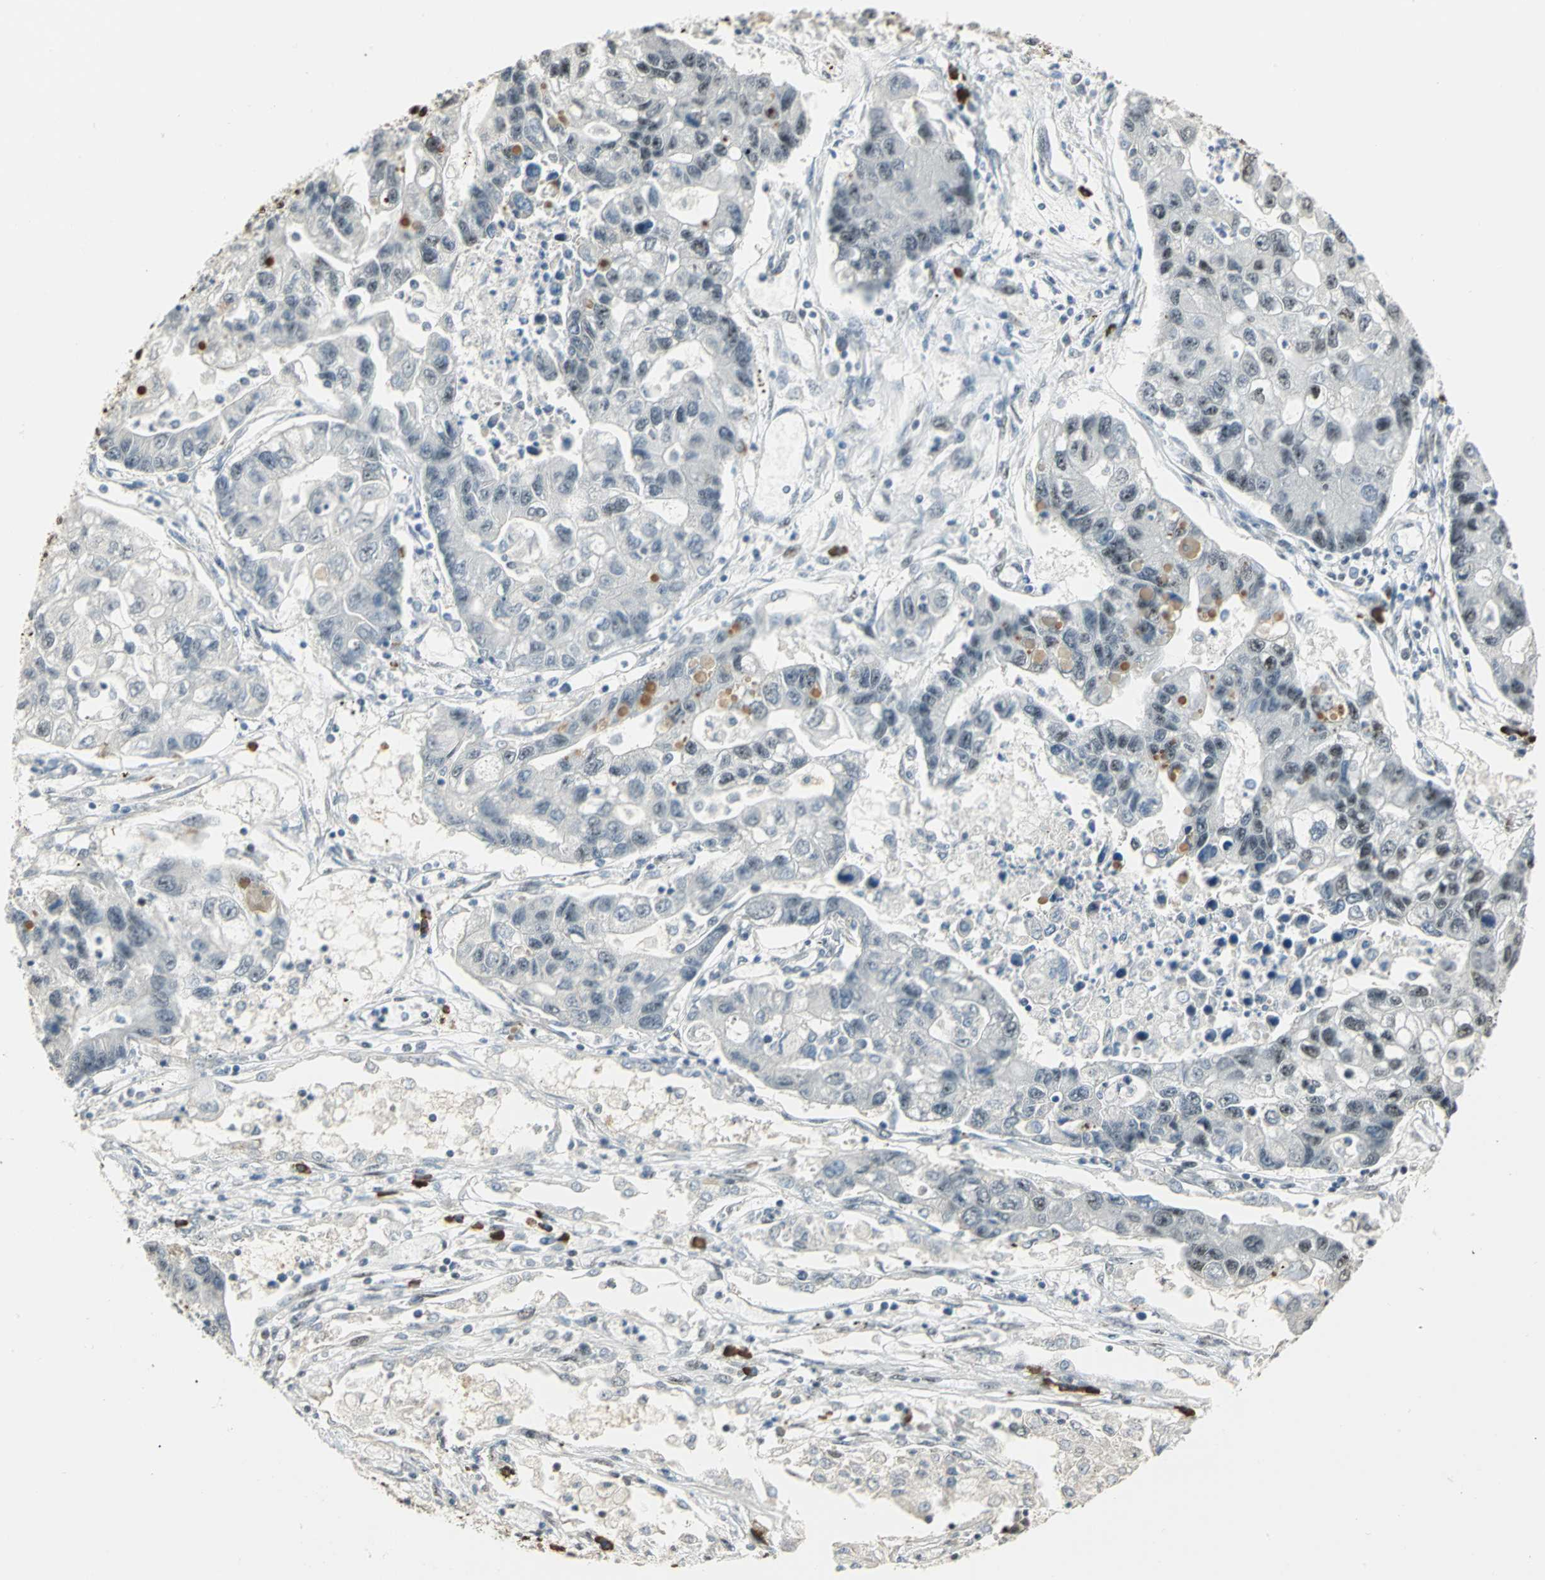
{"staining": {"intensity": "moderate", "quantity": "<25%", "location": "nuclear"}, "tissue": "lung cancer", "cell_type": "Tumor cells", "image_type": "cancer", "snomed": [{"axis": "morphology", "description": "Adenocarcinoma, NOS"}, {"axis": "topography", "description": "Lung"}], "caption": "This photomicrograph demonstrates immunohistochemistry (IHC) staining of human lung cancer (adenocarcinoma), with low moderate nuclear staining in about <25% of tumor cells.", "gene": "CCNT1", "patient": {"sex": "female", "age": 51}}